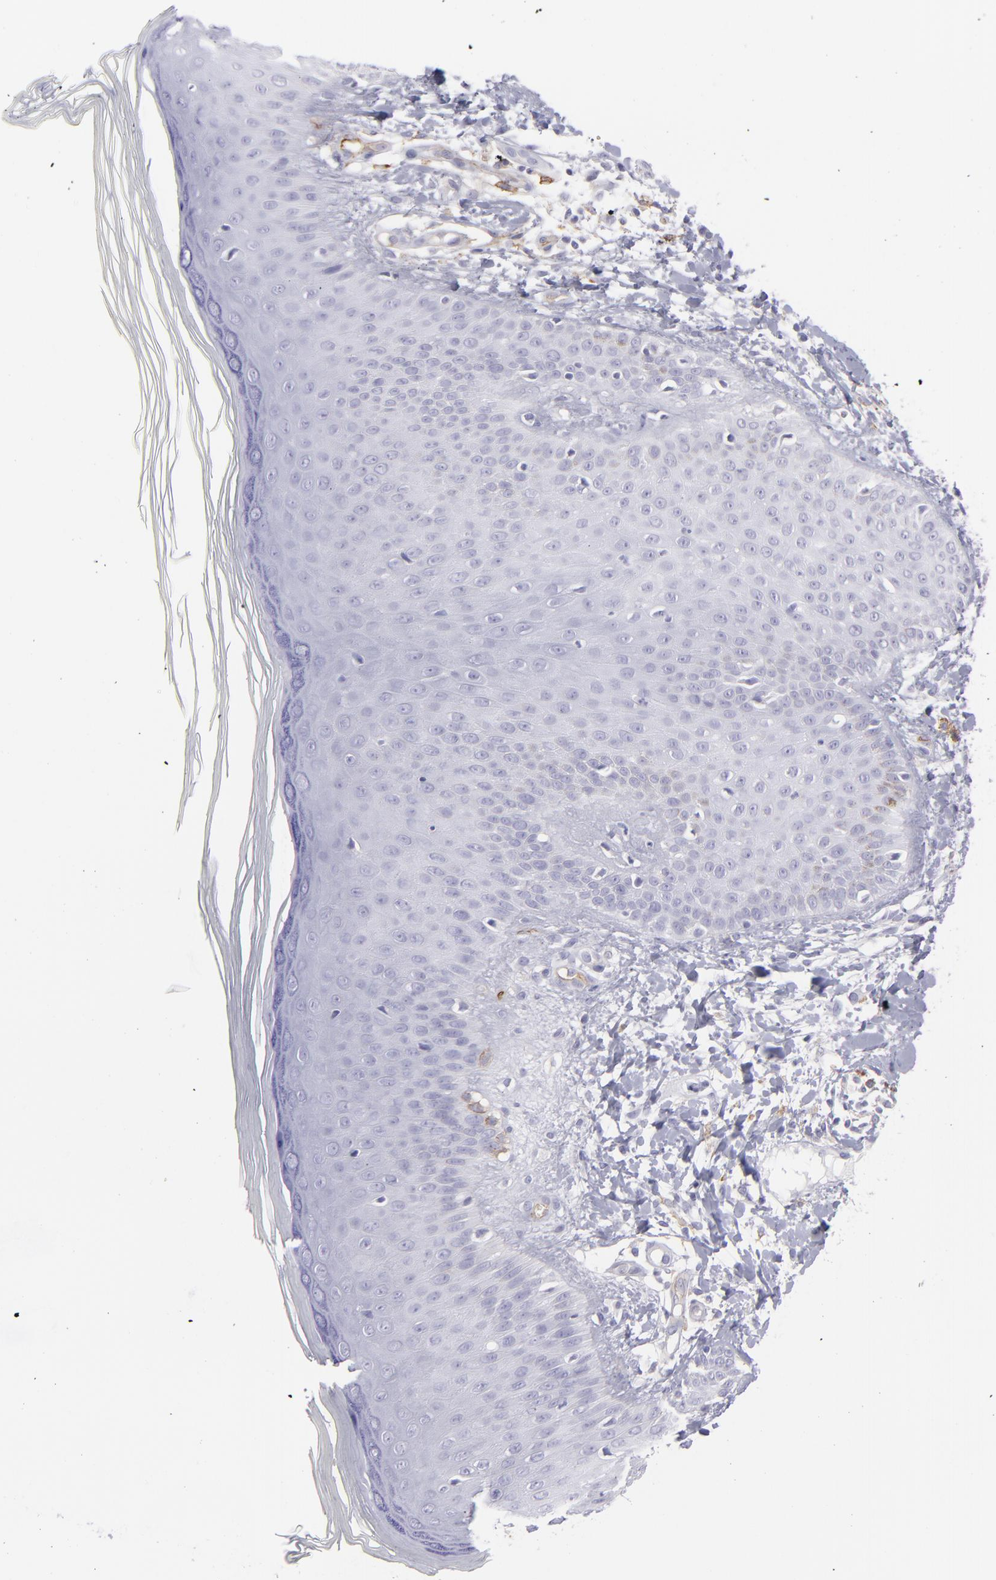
{"staining": {"intensity": "negative", "quantity": "none", "location": "none"}, "tissue": "skin", "cell_type": "Epidermal cells", "image_type": "normal", "snomed": [{"axis": "morphology", "description": "Normal tissue, NOS"}, {"axis": "morphology", "description": "Inflammation, NOS"}, {"axis": "topography", "description": "Soft tissue"}, {"axis": "topography", "description": "Anal"}], "caption": "Epidermal cells are negative for brown protein staining in unremarkable skin. Brightfield microscopy of immunohistochemistry (IHC) stained with DAB (brown) and hematoxylin (blue), captured at high magnification.", "gene": "ACE", "patient": {"sex": "female", "age": 15}}